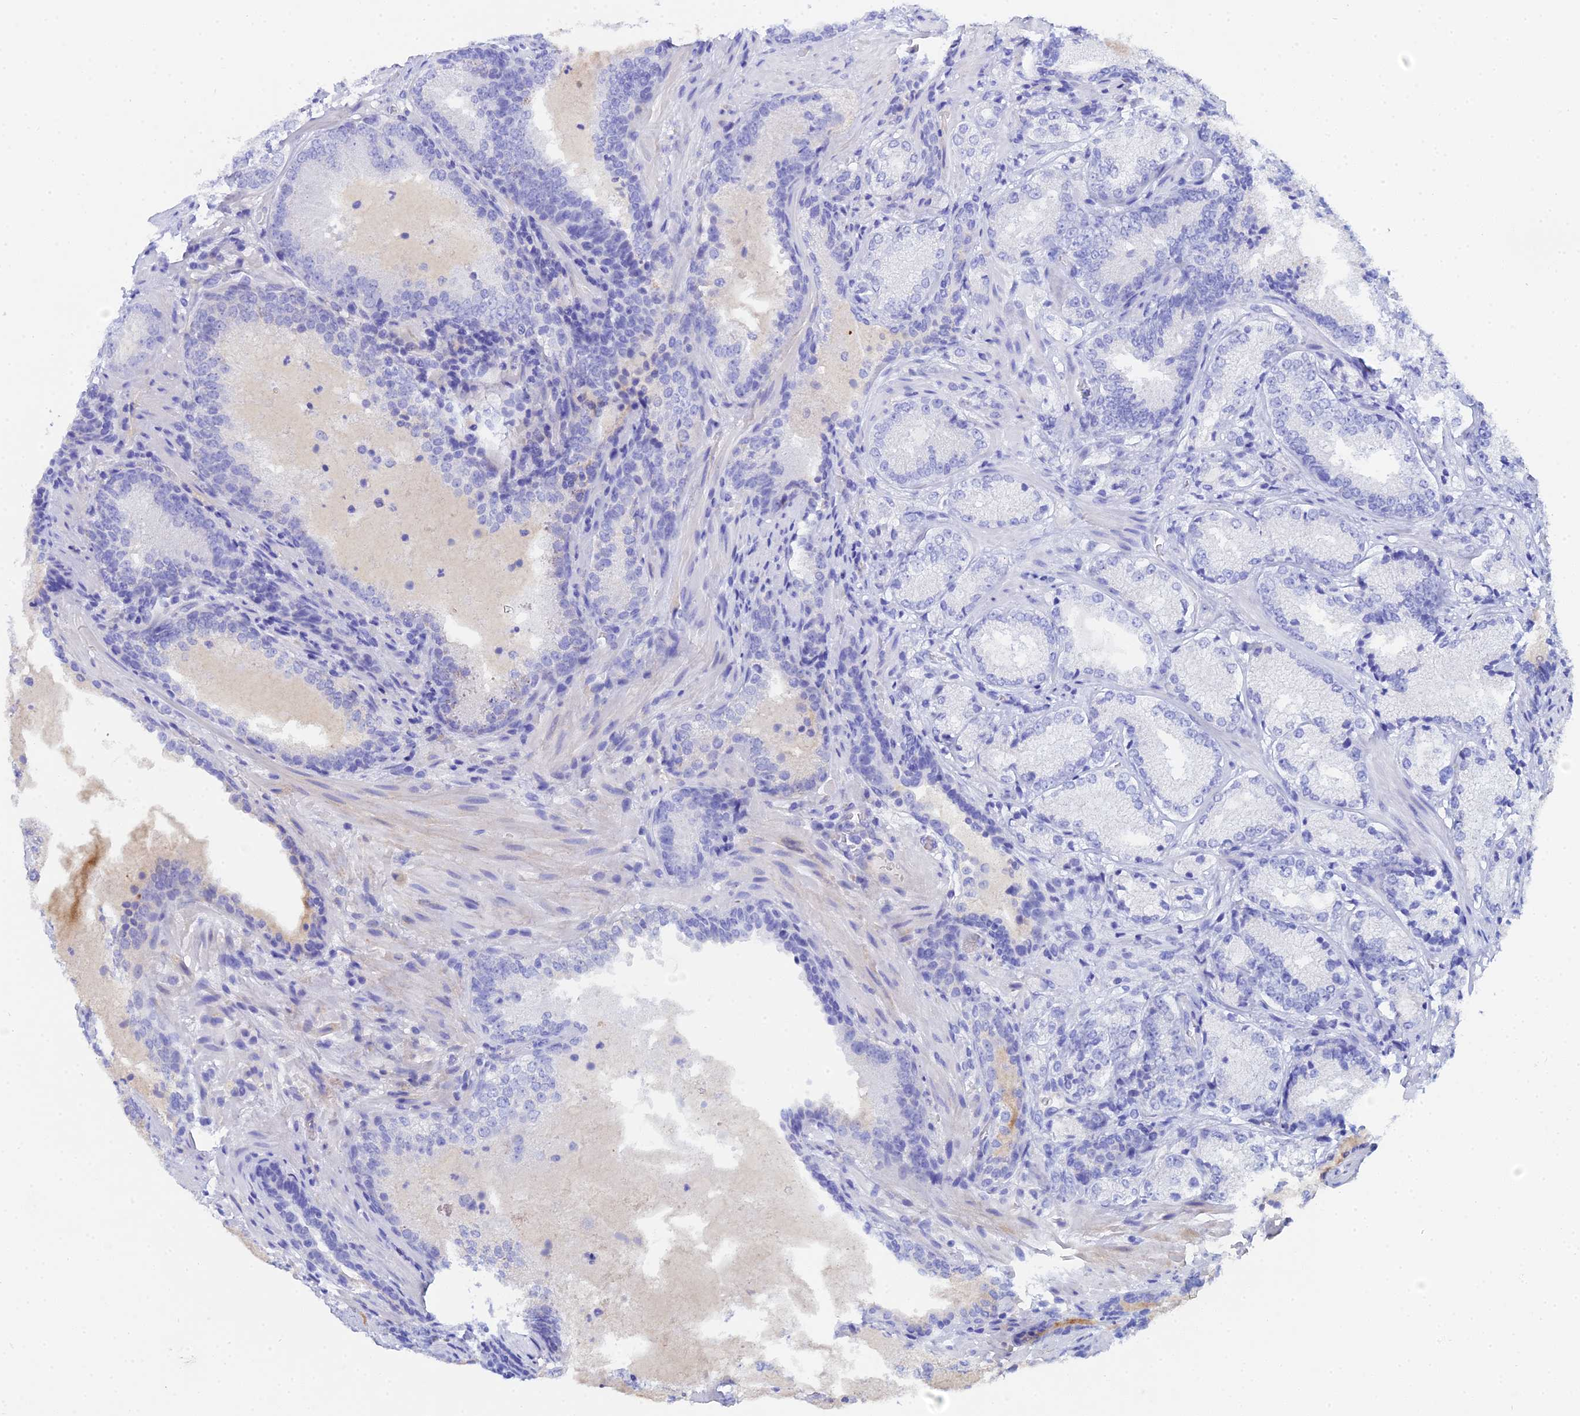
{"staining": {"intensity": "negative", "quantity": "none", "location": "none"}, "tissue": "prostate cancer", "cell_type": "Tumor cells", "image_type": "cancer", "snomed": [{"axis": "morphology", "description": "Adenocarcinoma, Low grade"}, {"axis": "topography", "description": "Prostate"}], "caption": "Prostate cancer (adenocarcinoma (low-grade)) stained for a protein using IHC exhibits no expression tumor cells.", "gene": "CELA3A", "patient": {"sex": "male", "age": 74}}